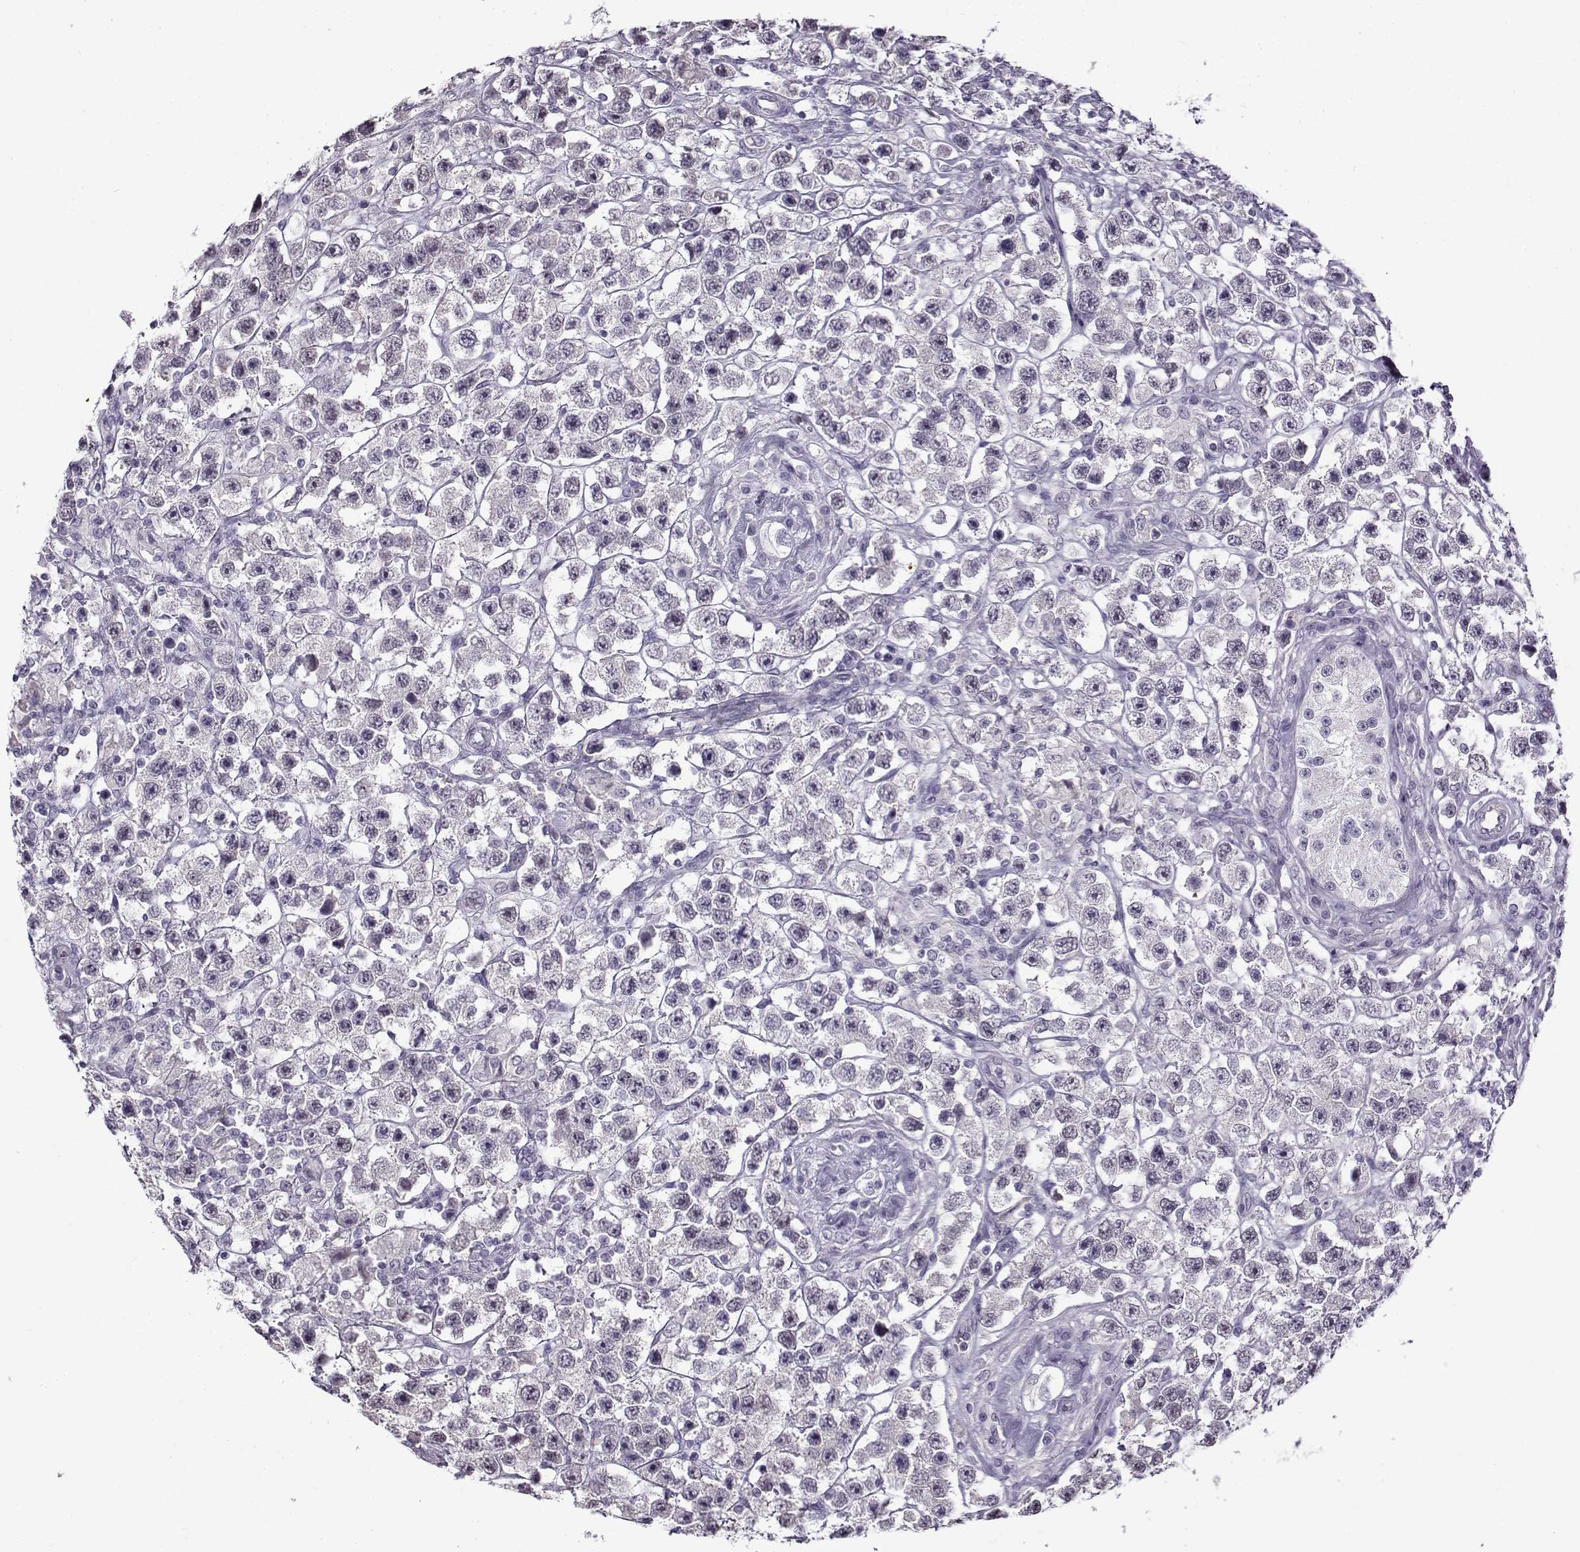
{"staining": {"intensity": "negative", "quantity": "none", "location": "none"}, "tissue": "testis cancer", "cell_type": "Tumor cells", "image_type": "cancer", "snomed": [{"axis": "morphology", "description": "Seminoma, NOS"}, {"axis": "topography", "description": "Testis"}], "caption": "The micrograph reveals no significant staining in tumor cells of seminoma (testis).", "gene": "TEX55", "patient": {"sex": "male", "age": 45}}